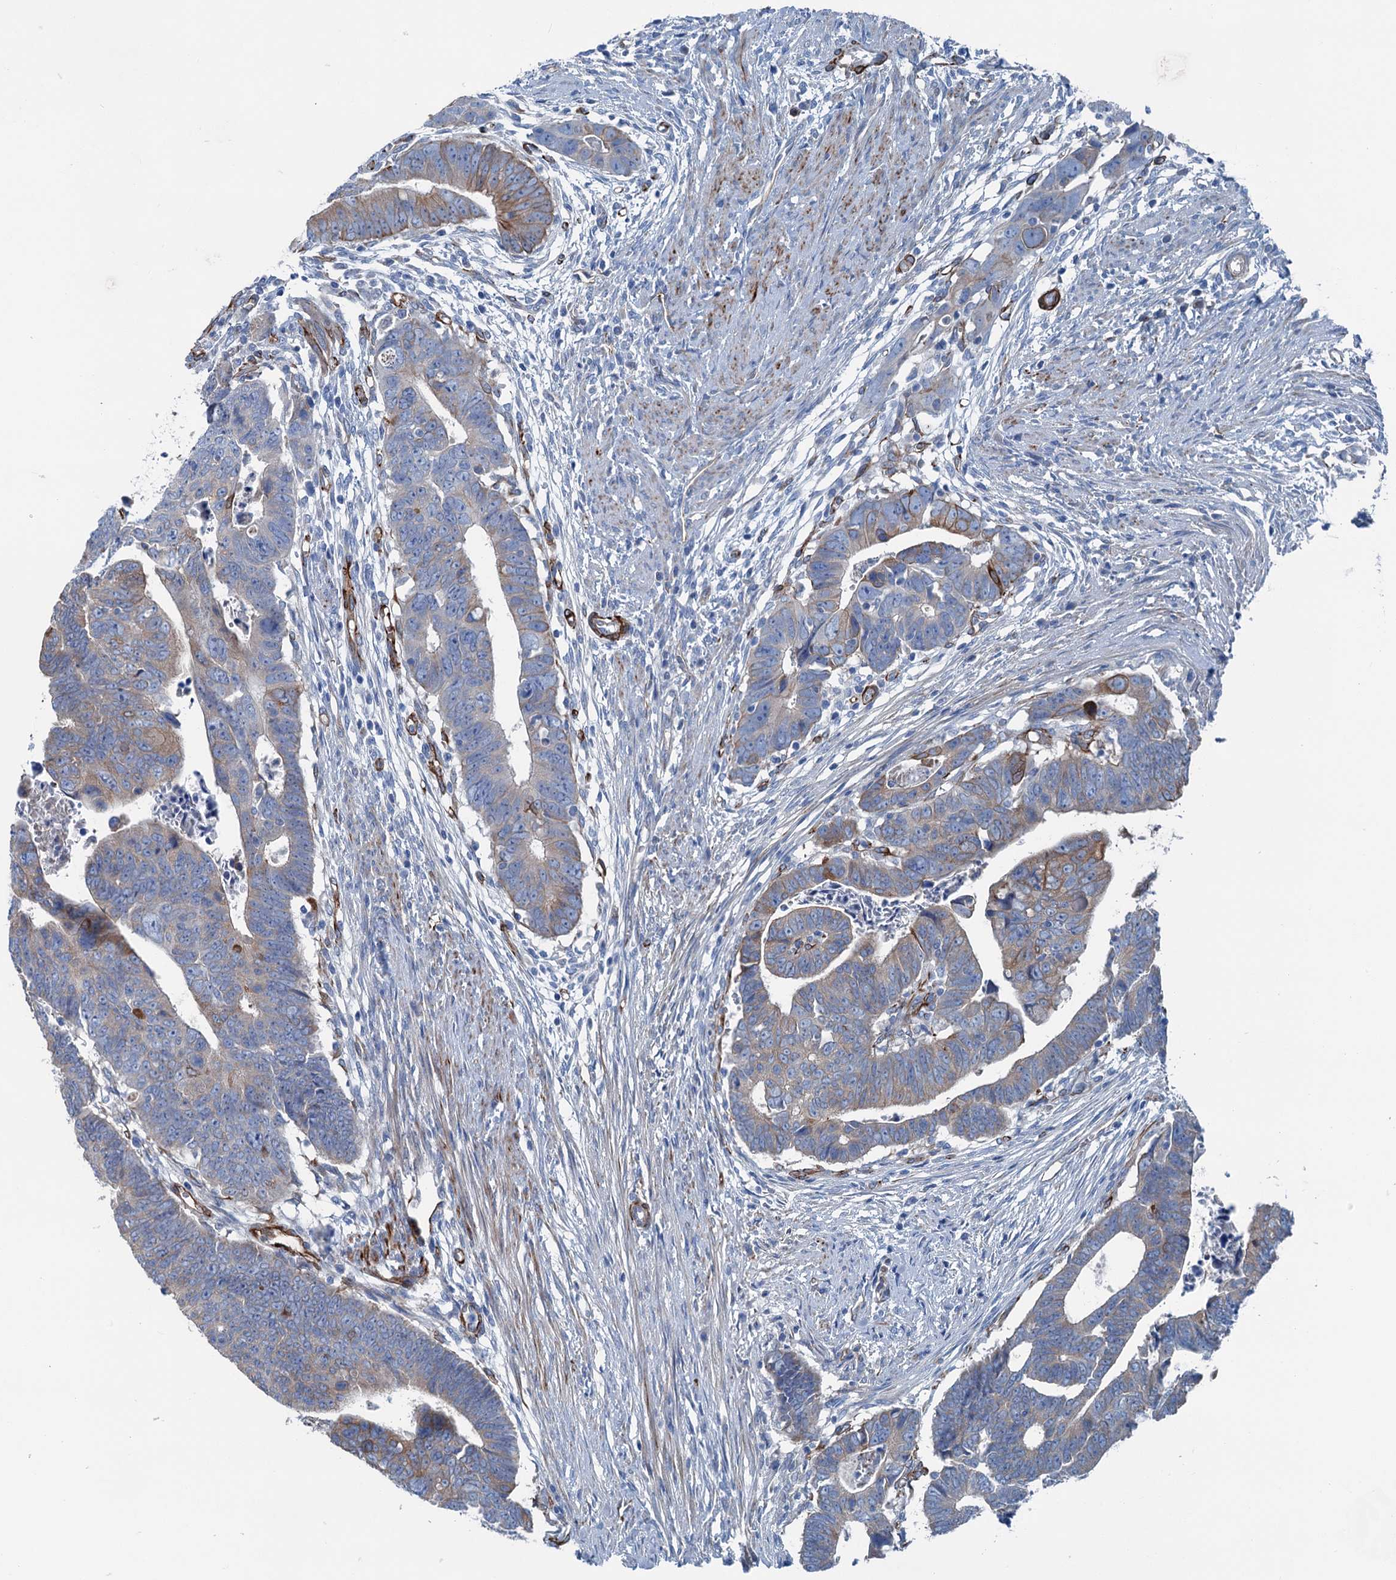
{"staining": {"intensity": "weak", "quantity": "<25%", "location": "cytoplasmic/membranous"}, "tissue": "colorectal cancer", "cell_type": "Tumor cells", "image_type": "cancer", "snomed": [{"axis": "morphology", "description": "Adenocarcinoma, NOS"}, {"axis": "topography", "description": "Rectum"}], "caption": "Immunohistochemical staining of colorectal cancer displays no significant positivity in tumor cells.", "gene": "CALCOCO1", "patient": {"sex": "female", "age": 65}}